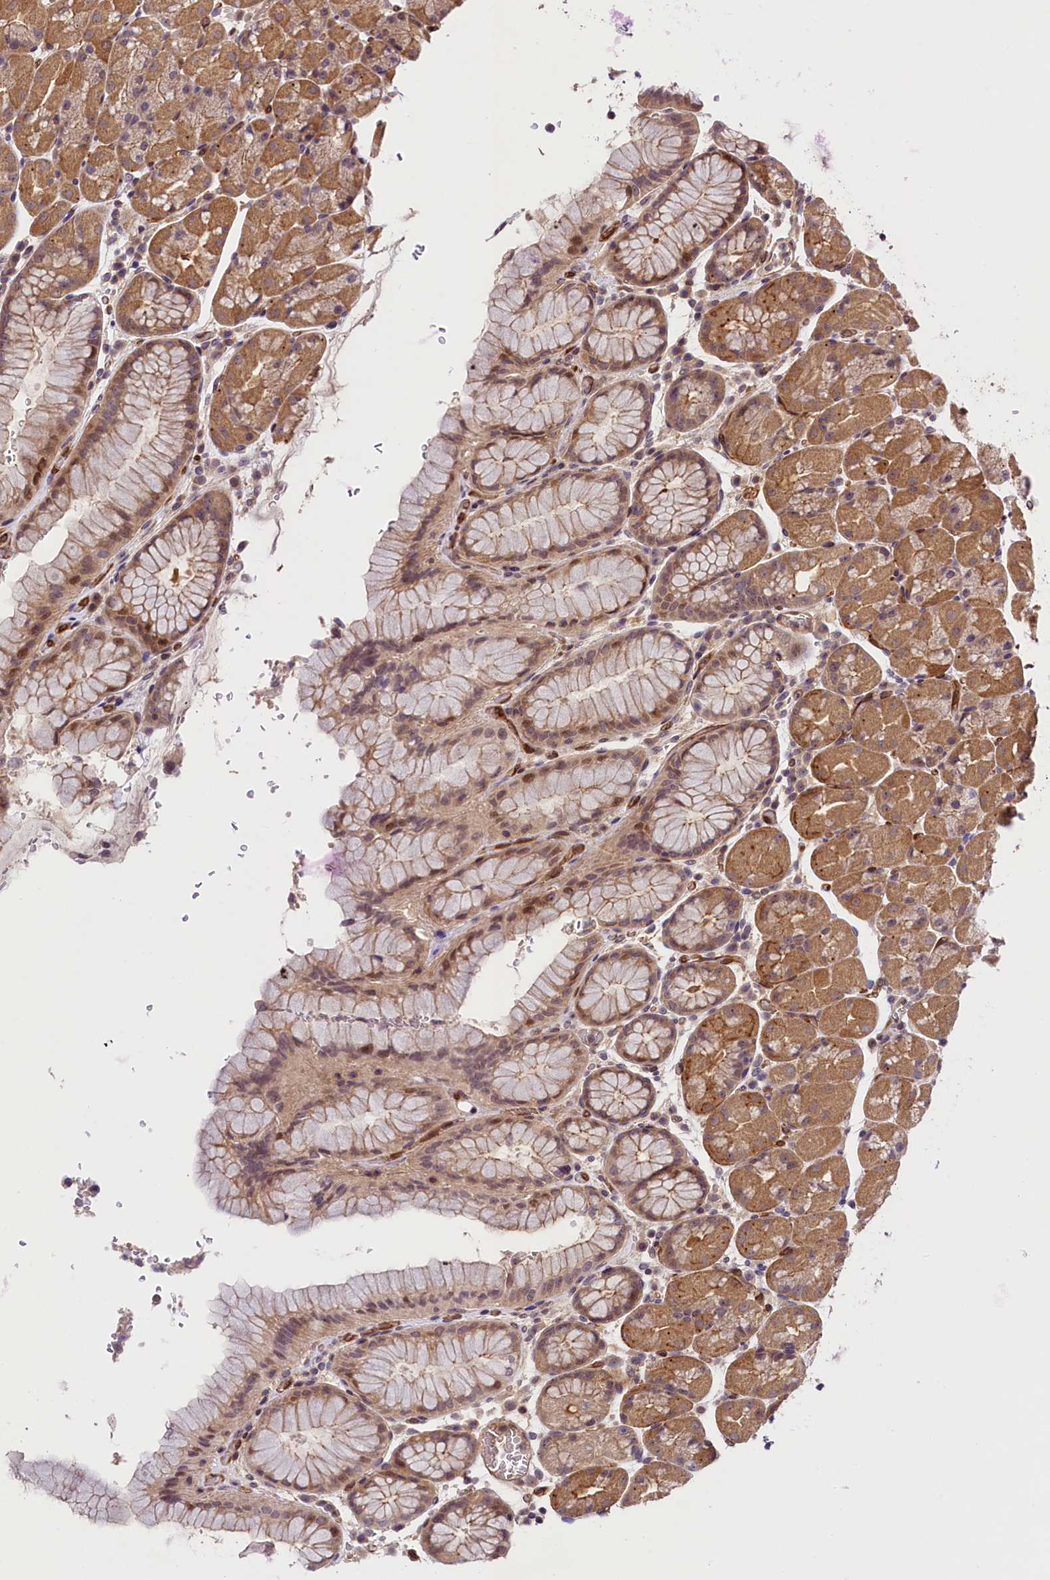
{"staining": {"intensity": "moderate", "quantity": ">75%", "location": "cytoplasmic/membranous"}, "tissue": "stomach", "cell_type": "Glandular cells", "image_type": "normal", "snomed": [{"axis": "morphology", "description": "Normal tissue, NOS"}, {"axis": "topography", "description": "Stomach, upper"}, {"axis": "topography", "description": "Stomach, lower"}], "caption": "Immunohistochemical staining of normal human stomach displays moderate cytoplasmic/membranous protein expression in about >75% of glandular cells.", "gene": "SNRK", "patient": {"sex": "male", "age": 67}}